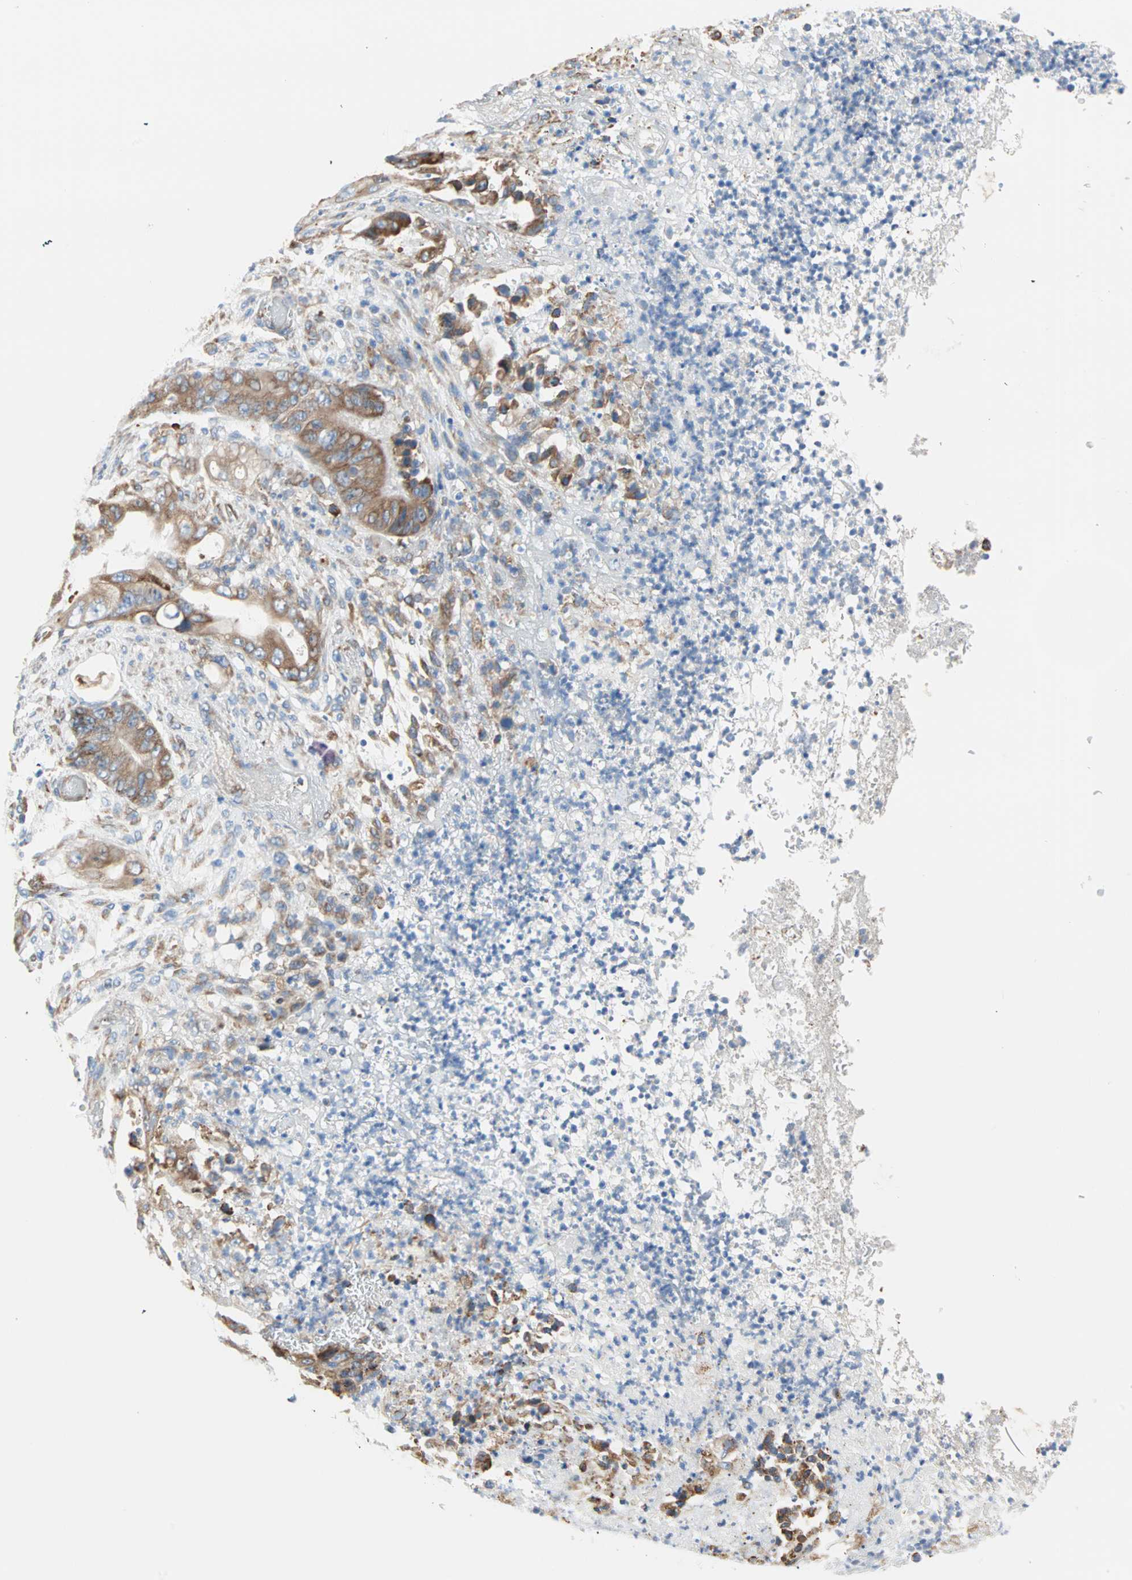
{"staining": {"intensity": "moderate", "quantity": ">75%", "location": "cytoplasmic/membranous"}, "tissue": "stomach cancer", "cell_type": "Tumor cells", "image_type": "cancer", "snomed": [{"axis": "morphology", "description": "Adenocarcinoma, NOS"}, {"axis": "topography", "description": "Stomach"}], "caption": "This photomicrograph shows stomach adenocarcinoma stained with immunohistochemistry to label a protein in brown. The cytoplasmic/membranous of tumor cells show moderate positivity for the protein. Nuclei are counter-stained blue.", "gene": "PLCXD1", "patient": {"sex": "female", "age": 73}}